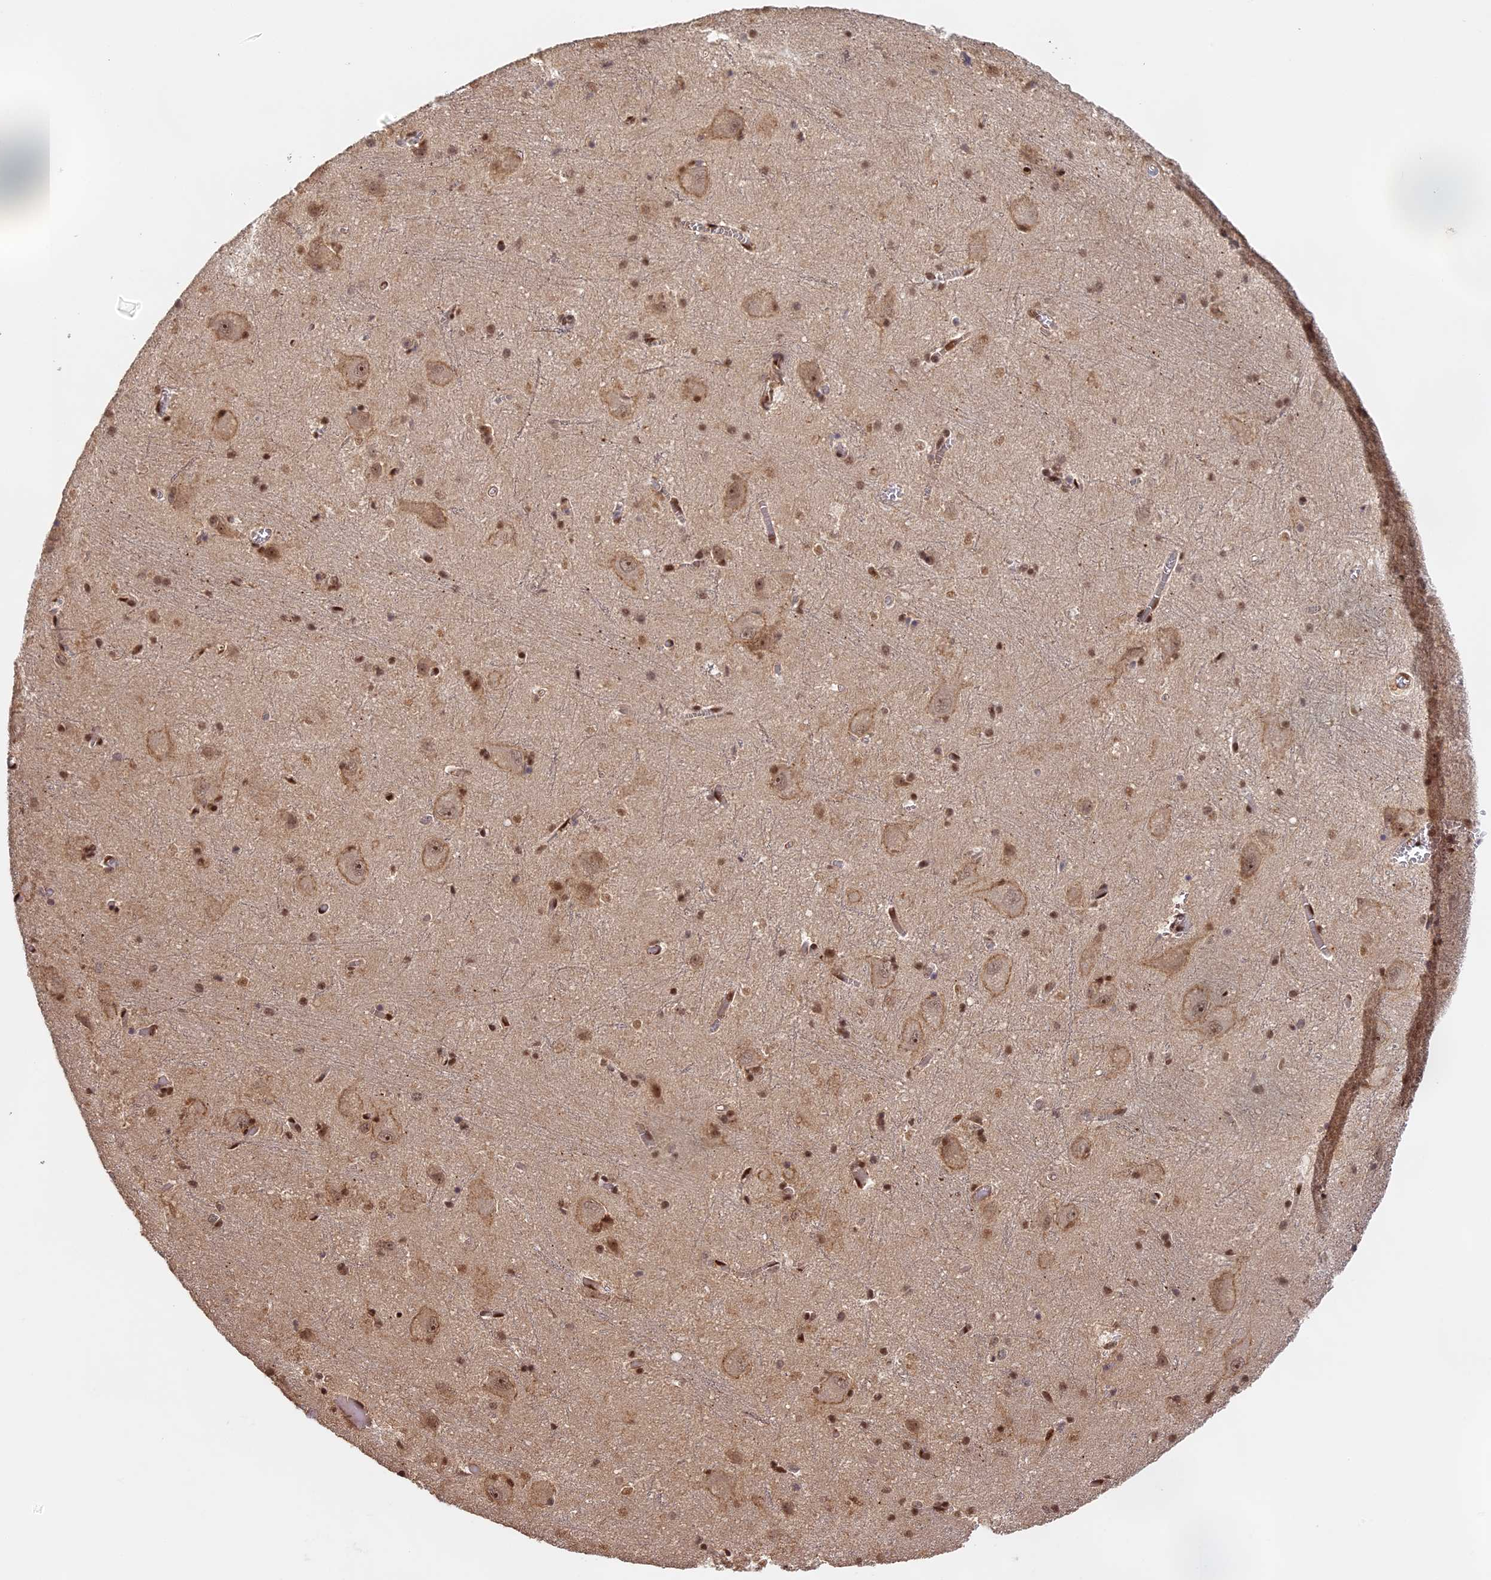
{"staining": {"intensity": "moderate", "quantity": "25%-75%", "location": "cytoplasmic/membranous,nuclear"}, "tissue": "caudate", "cell_type": "Glial cells", "image_type": "normal", "snomed": [{"axis": "morphology", "description": "Normal tissue, NOS"}, {"axis": "topography", "description": "Lateral ventricle wall"}], "caption": "DAB (3,3'-diaminobenzidine) immunohistochemical staining of benign human caudate shows moderate cytoplasmic/membranous,nuclear protein staining in about 25%-75% of glial cells.", "gene": "MYBL2", "patient": {"sex": "male", "age": 37}}